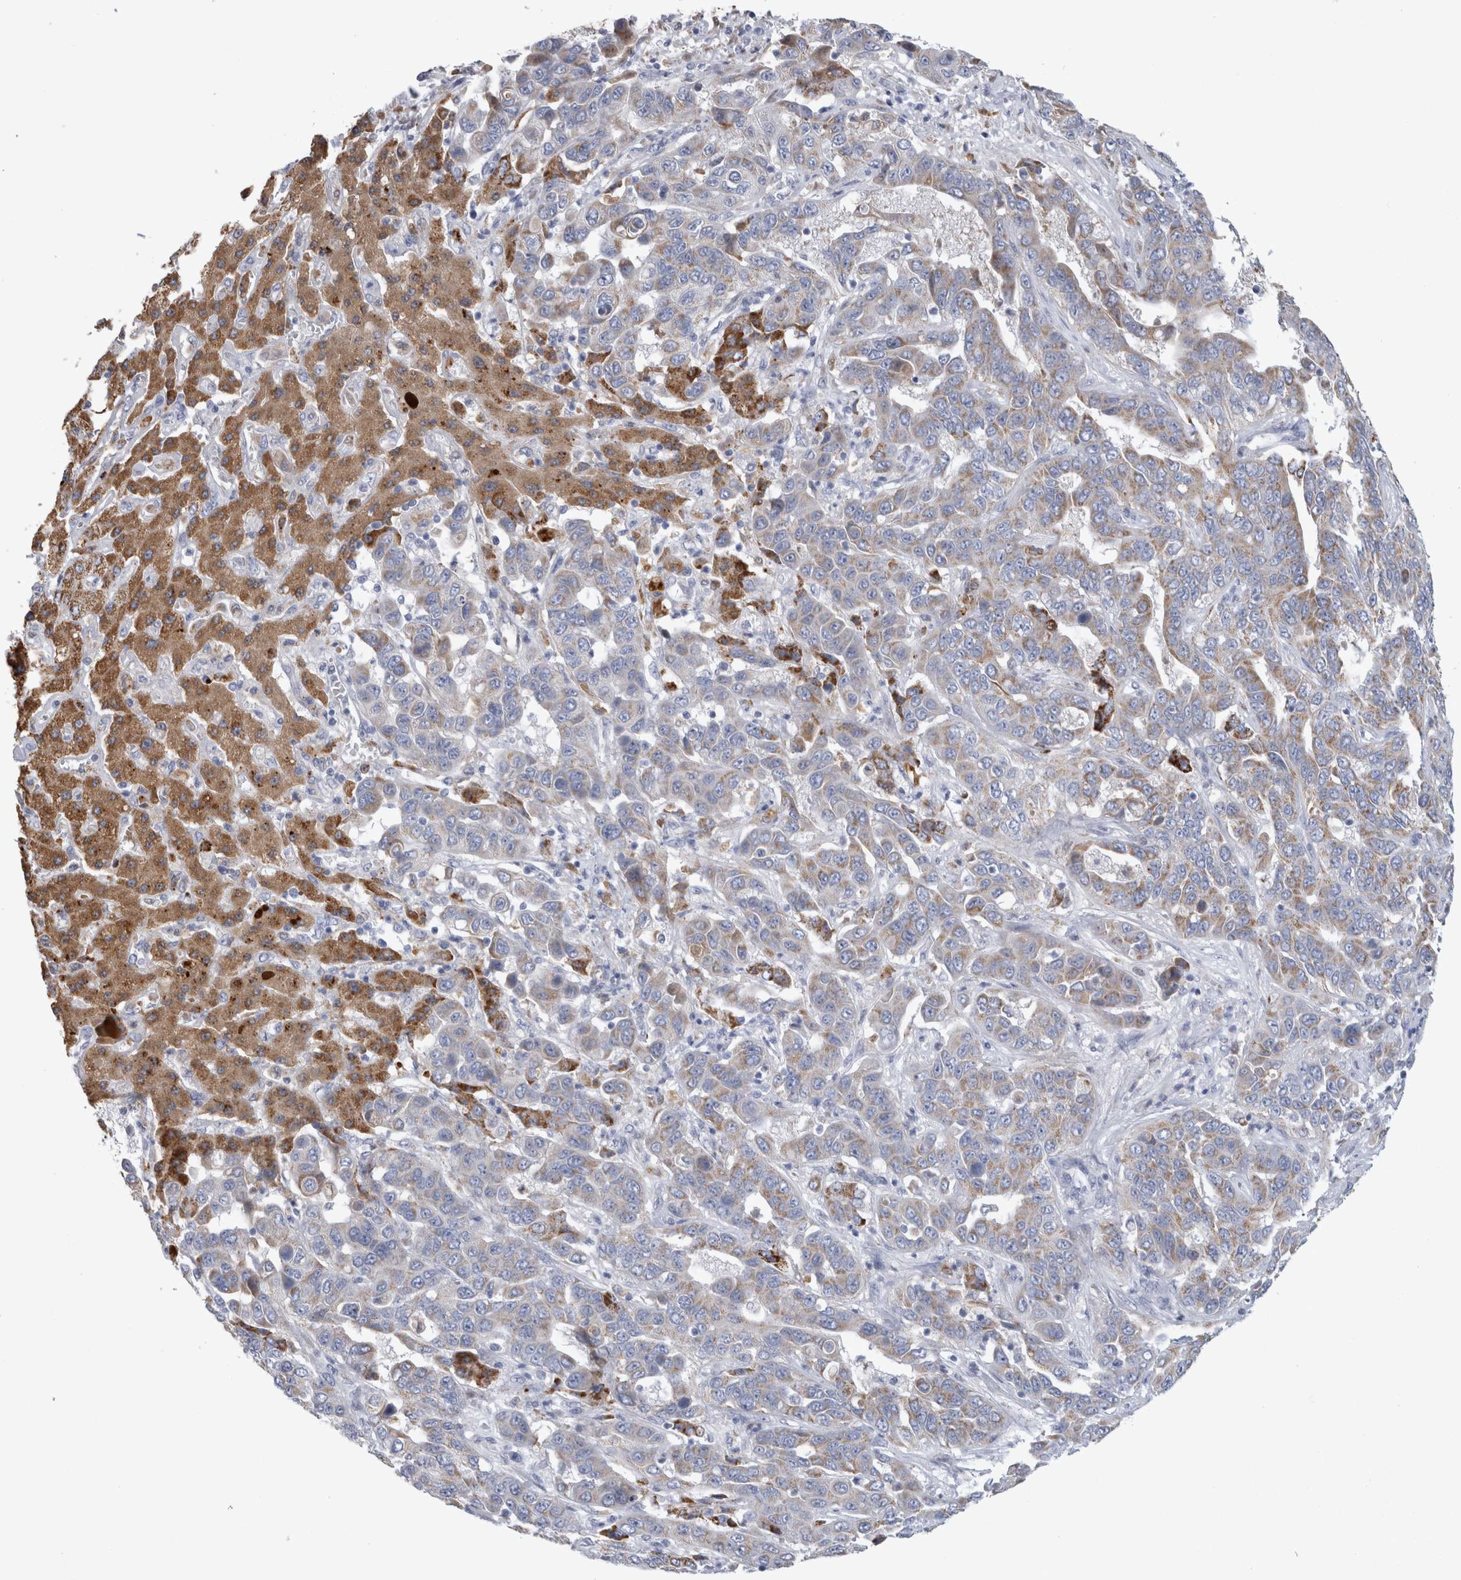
{"staining": {"intensity": "weak", "quantity": ">75%", "location": "cytoplasmic/membranous"}, "tissue": "liver cancer", "cell_type": "Tumor cells", "image_type": "cancer", "snomed": [{"axis": "morphology", "description": "Cholangiocarcinoma"}, {"axis": "topography", "description": "Liver"}], "caption": "This photomicrograph reveals liver cholangiocarcinoma stained with immunohistochemistry (IHC) to label a protein in brown. The cytoplasmic/membranous of tumor cells show weak positivity for the protein. Nuclei are counter-stained blue.", "gene": "GATM", "patient": {"sex": "female", "age": 52}}